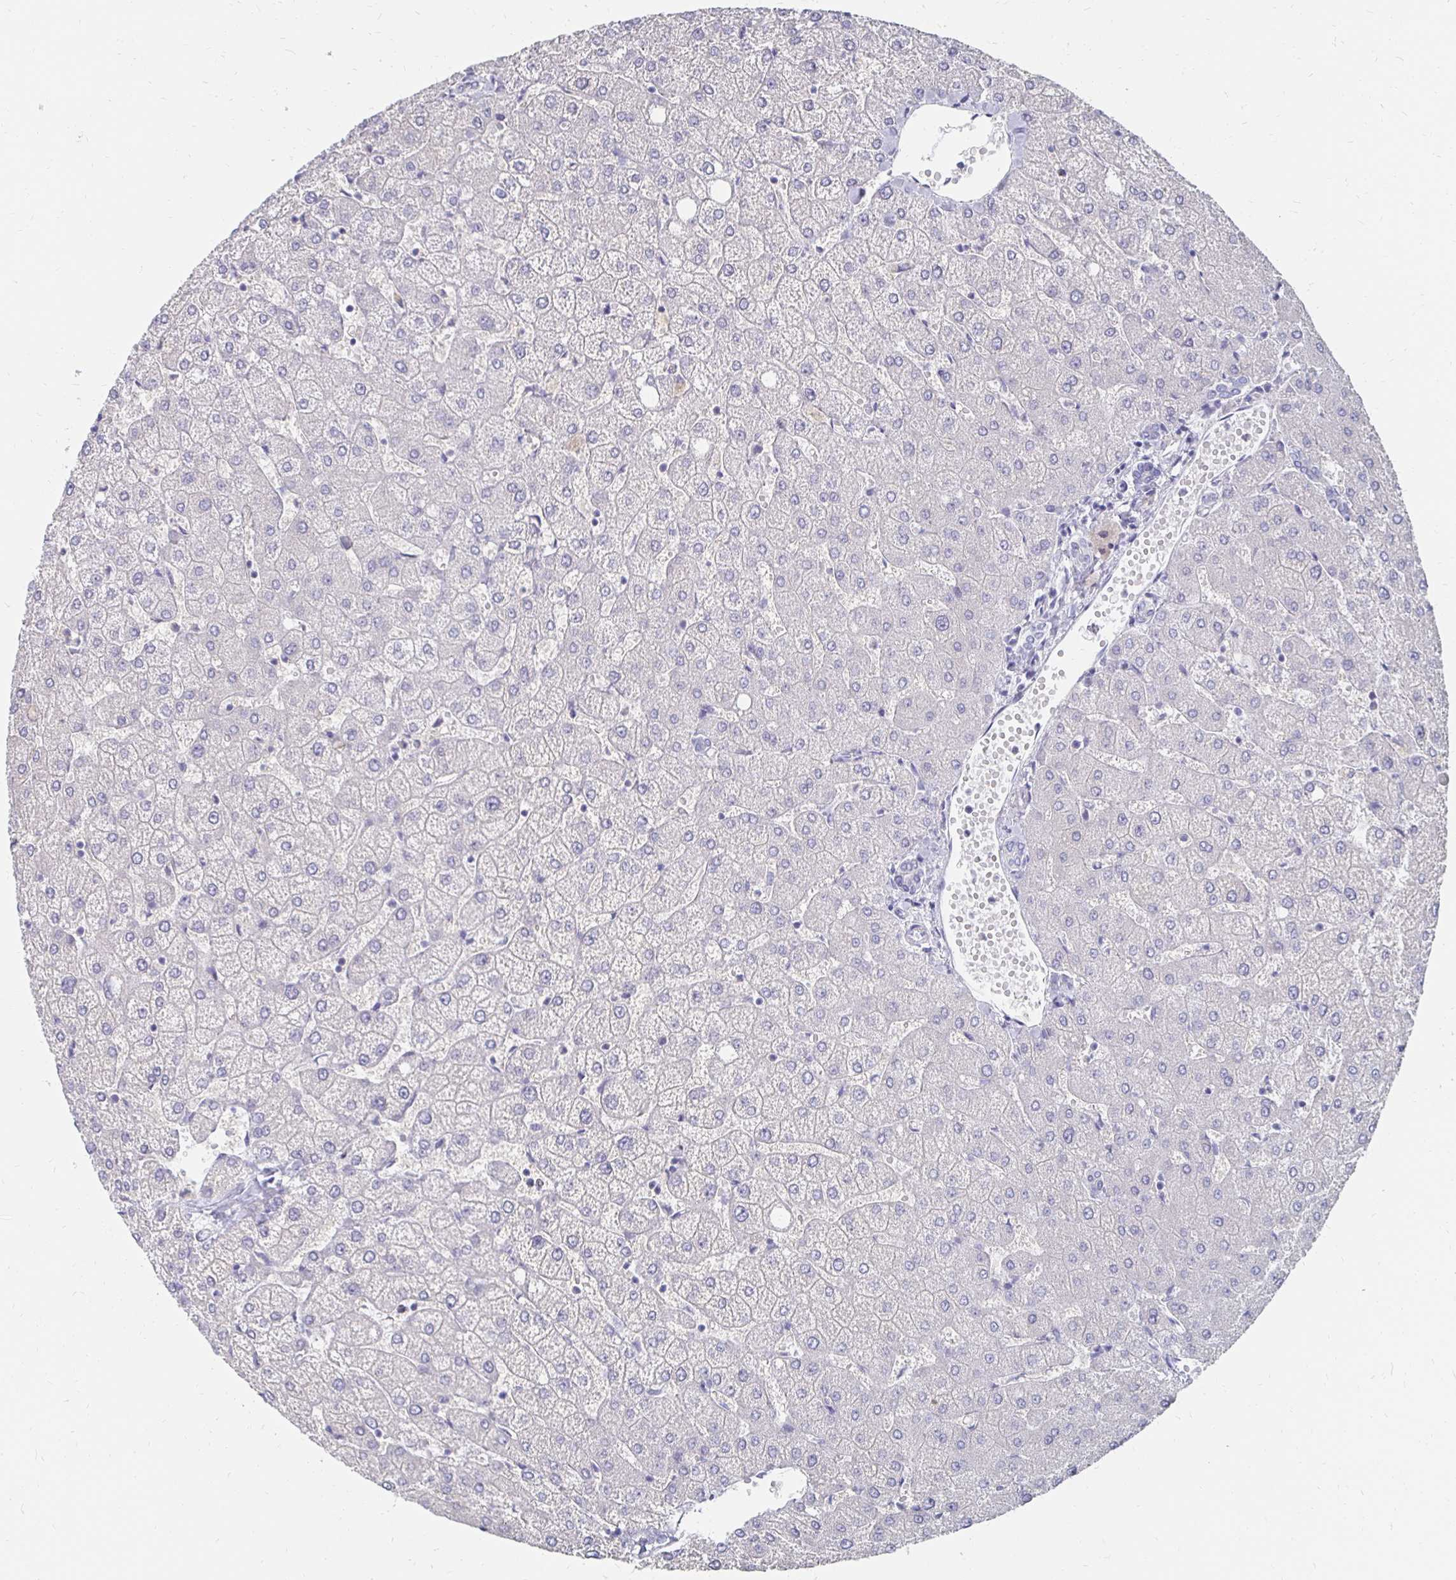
{"staining": {"intensity": "negative", "quantity": "none", "location": "none"}, "tissue": "liver", "cell_type": "Cholangiocytes", "image_type": "normal", "snomed": [{"axis": "morphology", "description": "Normal tissue, NOS"}, {"axis": "topography", "description": "Liver"}], "caption": "IHC micrograph of unremarkable human liver stained for a protein (brown), which displays no staining in cholangiocytes. (DAB IHC visualized using brightfield microscopy, high magnification).", "gene": "SYCP3", "patient": {"sex": "female", "age": 54}}